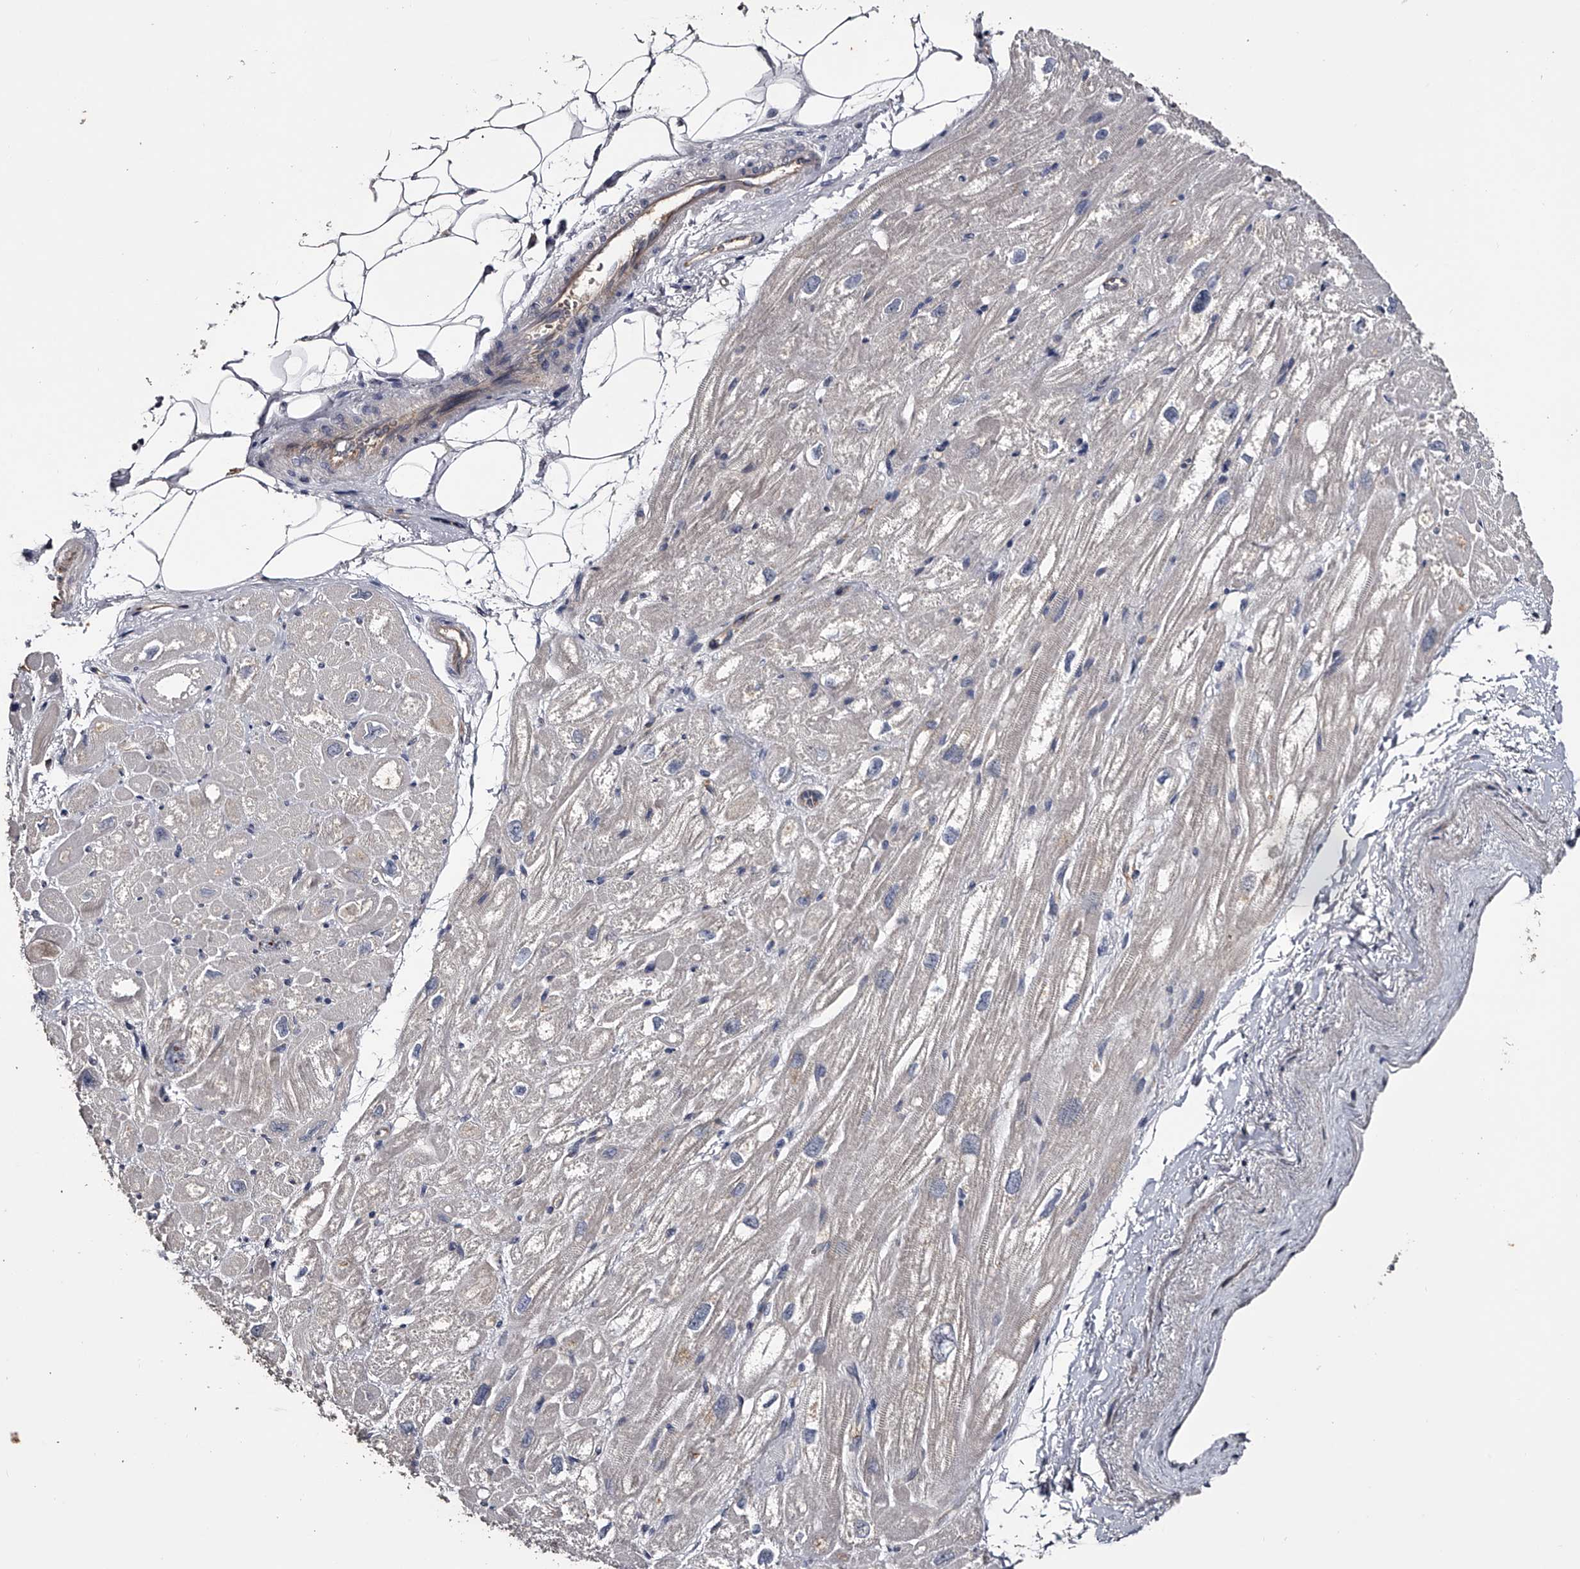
{"staining": {"intensity": "negative", "quantity": "none", "location": "none"}, "tissue": "heart muscle", "cell_type": "Cardiomyocytes", "image_type": "normal", "snomed": [{"axis": "morphology", "description": "Normal tissue, NOS"}, {"axis": "topography", "description": "Heart"}], "caption": "Immunohistochemistry (IHC) micrograph of unremarkable human heart muscle stained for a protein (brown), which shows no staining in cardiomyocytes. (DAB (3,3'-diaminobenzidine) immunohistochemistry (IHC), high magnification).", "gene": "MDN1", "patient": {"sex": "male", "age": 50}}